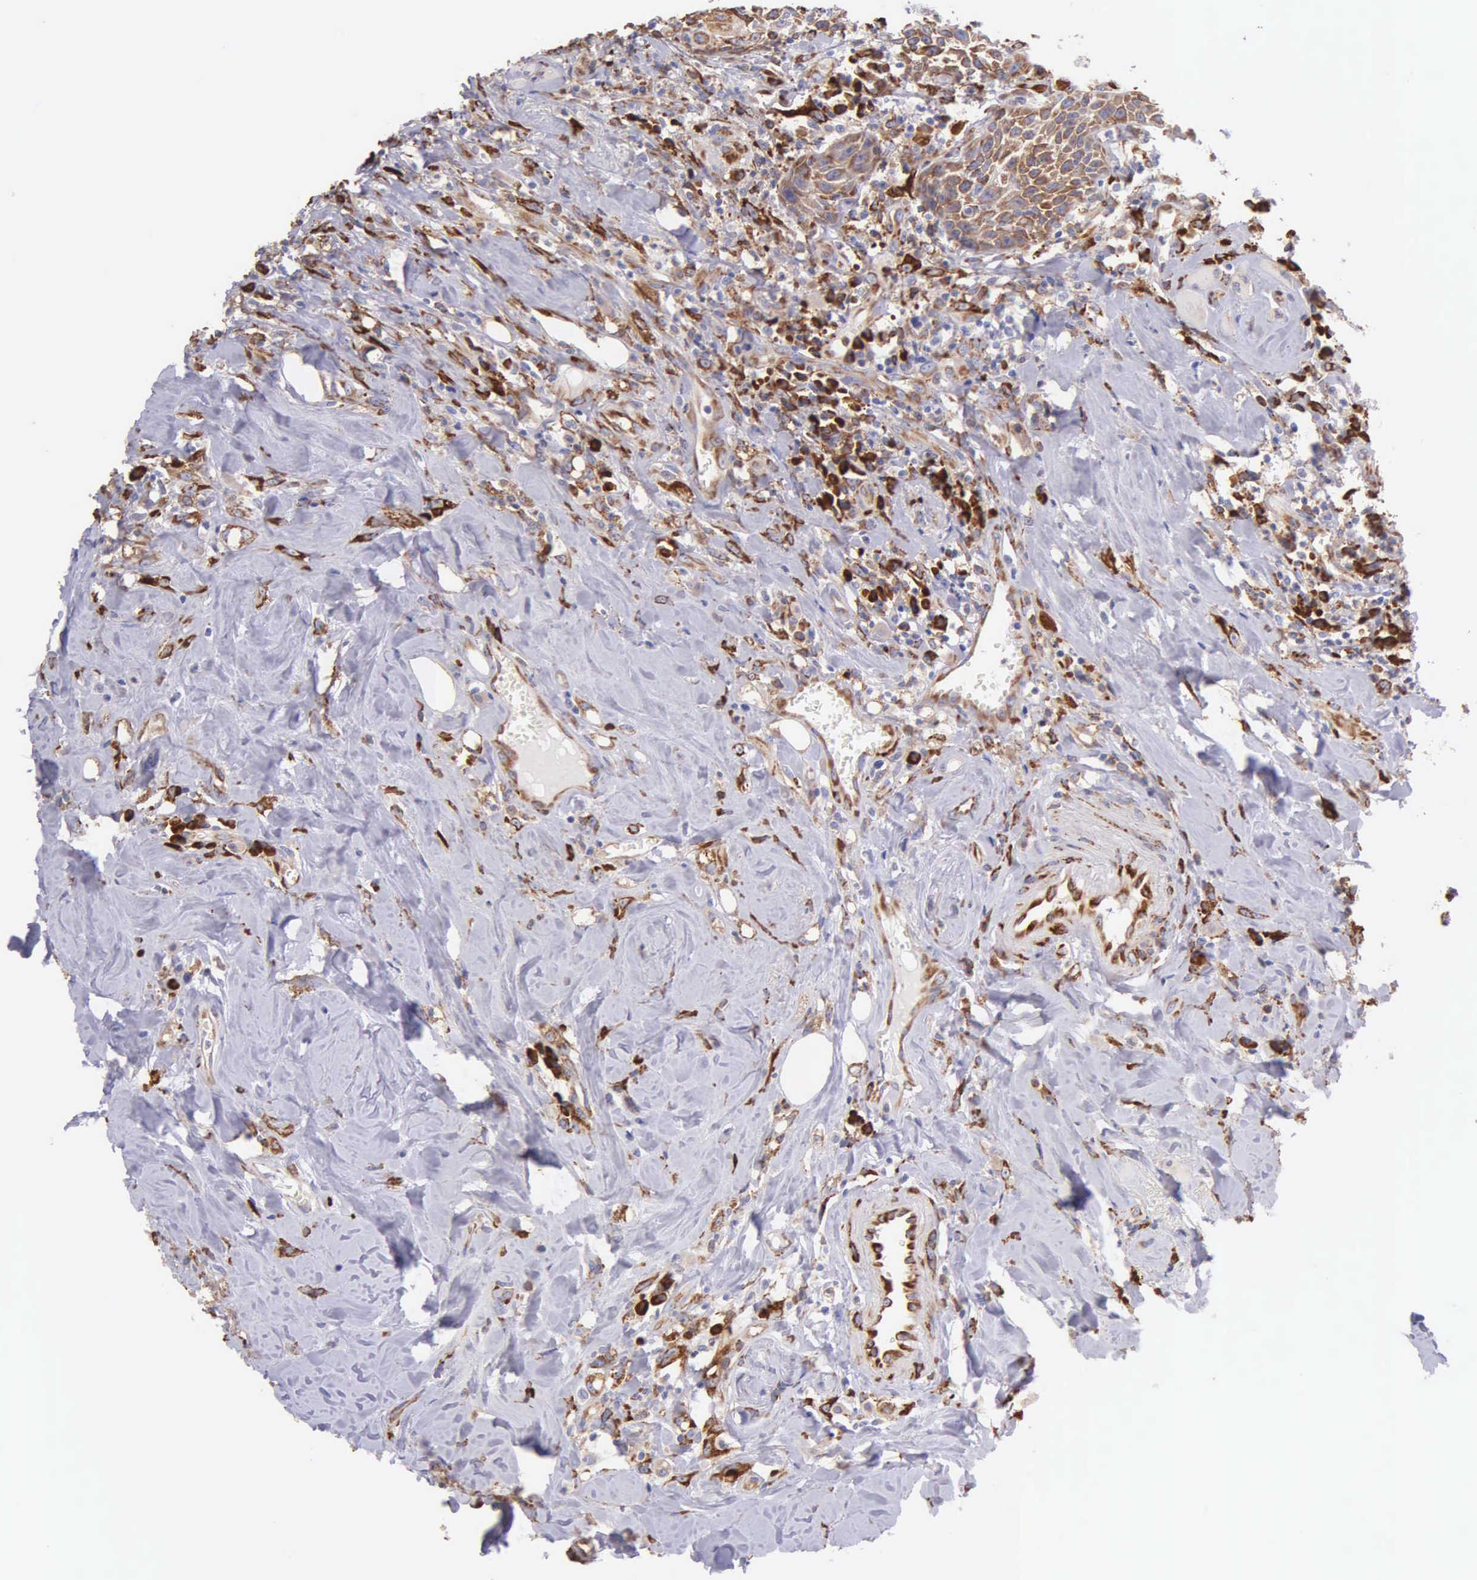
{"staining": {"intensity": "moderate", "quantity": ">75%", "location": "cytoplasmic/membranous"}, "tissue": "head and neck cancer", "cell_type": "Tumor cells", "image_type": "cancer", "snomed": [{"axis": "morphology", "description": "Squamous cell carcinoma, NOS"}, {"axis": "topography", "description": "Oral tissue"}, {"axis": "topography", "description": "Head-Neck"}], "caption": "Immunohistochemical staining of head and neck cancer displays moderate cytoplasmic/membranous protein staining in approximately >75% of tumor cells. (DAB = brown stain, brightfield microscopy at high magnification).", "gene": "CKAP4", "patient": {"sex": "female", "age": 82}}